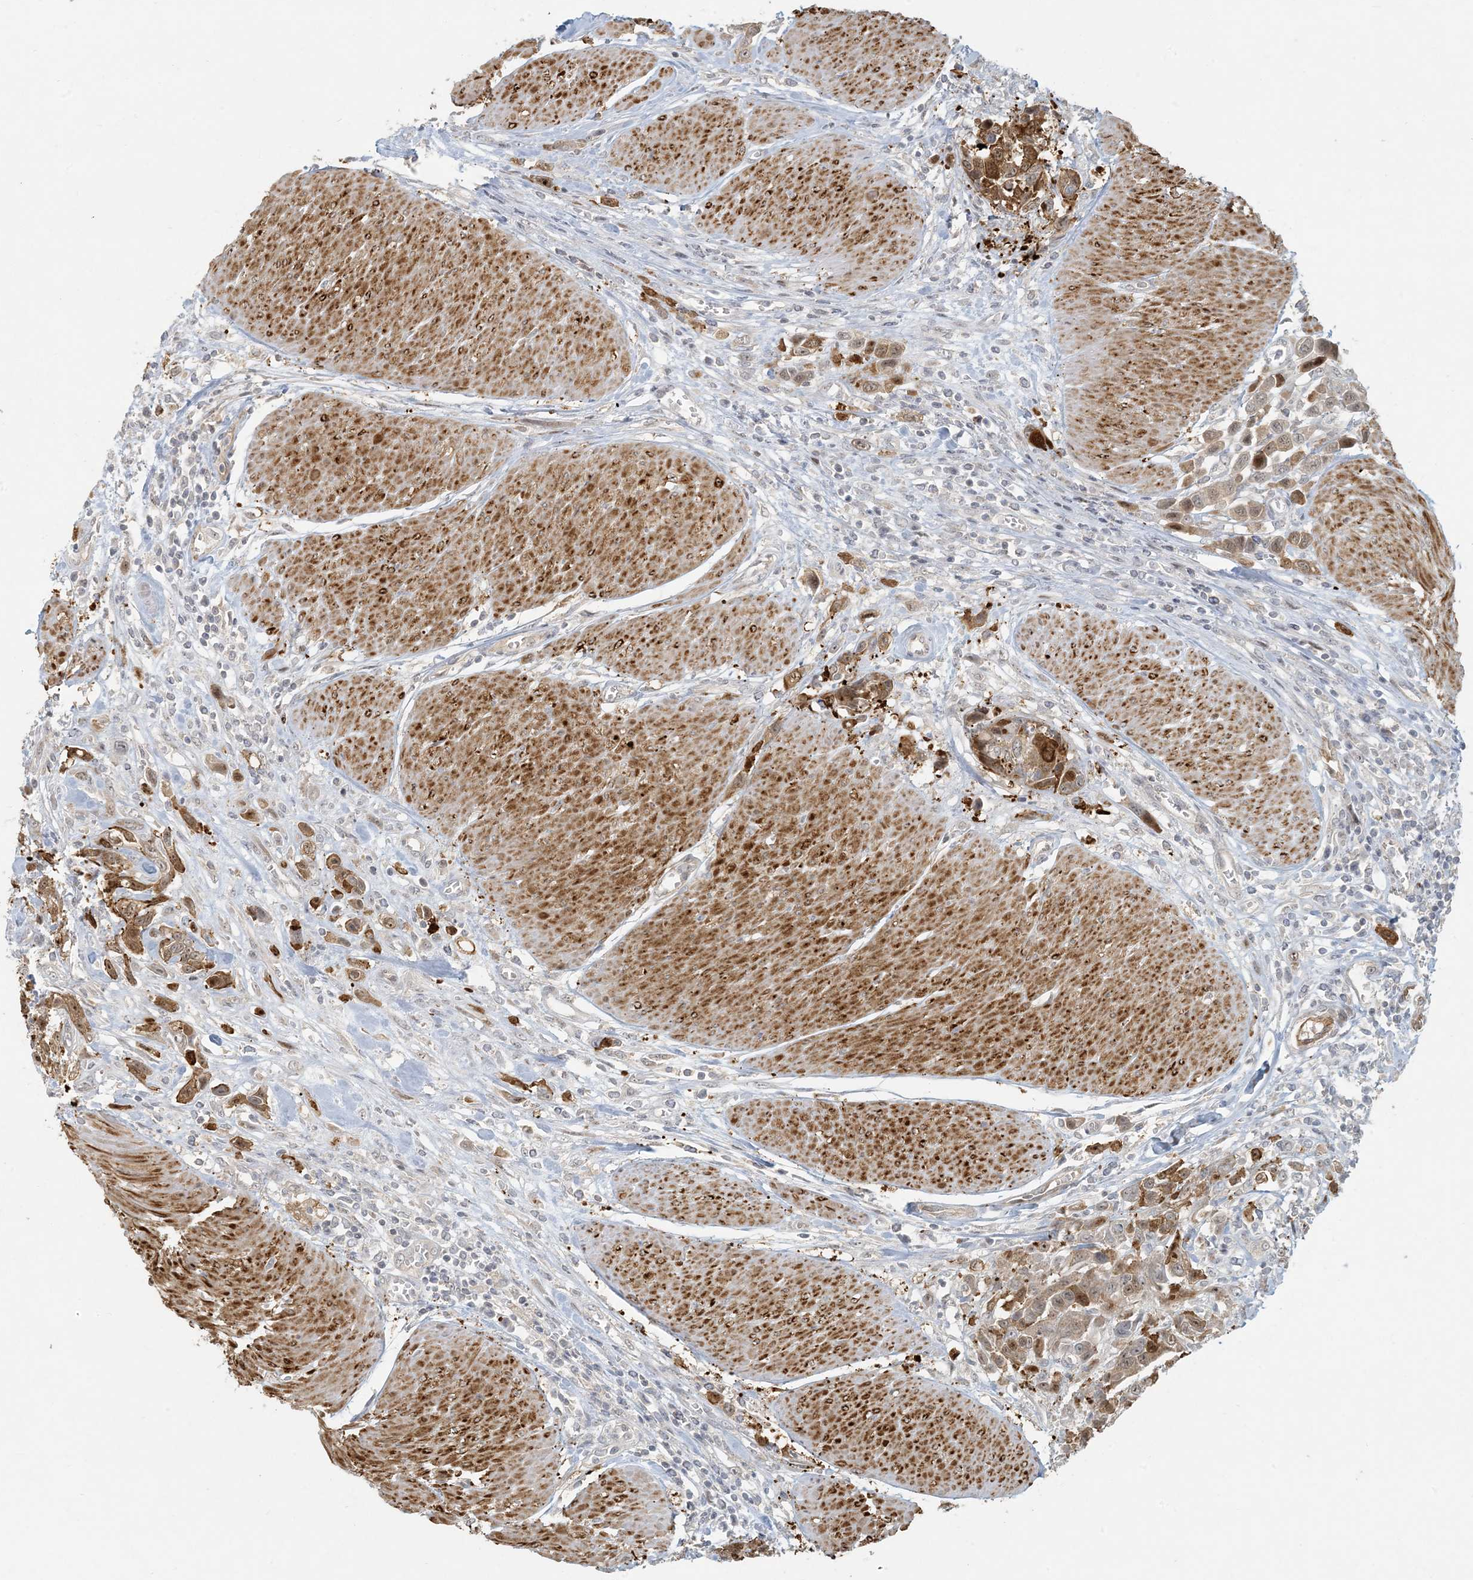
{"staining": {"intensity": "moderate", "quantity": ">75%", "location": "cytoplasmic/membranous,nuclear"}, "tissue": "urothelial cancer", "cell_type": "Tumor cells", "image_type": "cancer", "snomed": [{"axis": "morphology", "description": "Urothelial carcinoma, High grade"}, {"axis": "topography", "description": "Urinary bladder"}], "caption": "About >75% of tumor cells in human urothelial cancer display moderate cytoplasmic/membranous and nuclear protein positivity as visualized by brown immunohistochemical staining.", "gene": "BCORL1", "patient": {"sex": "male", "age": 50}}